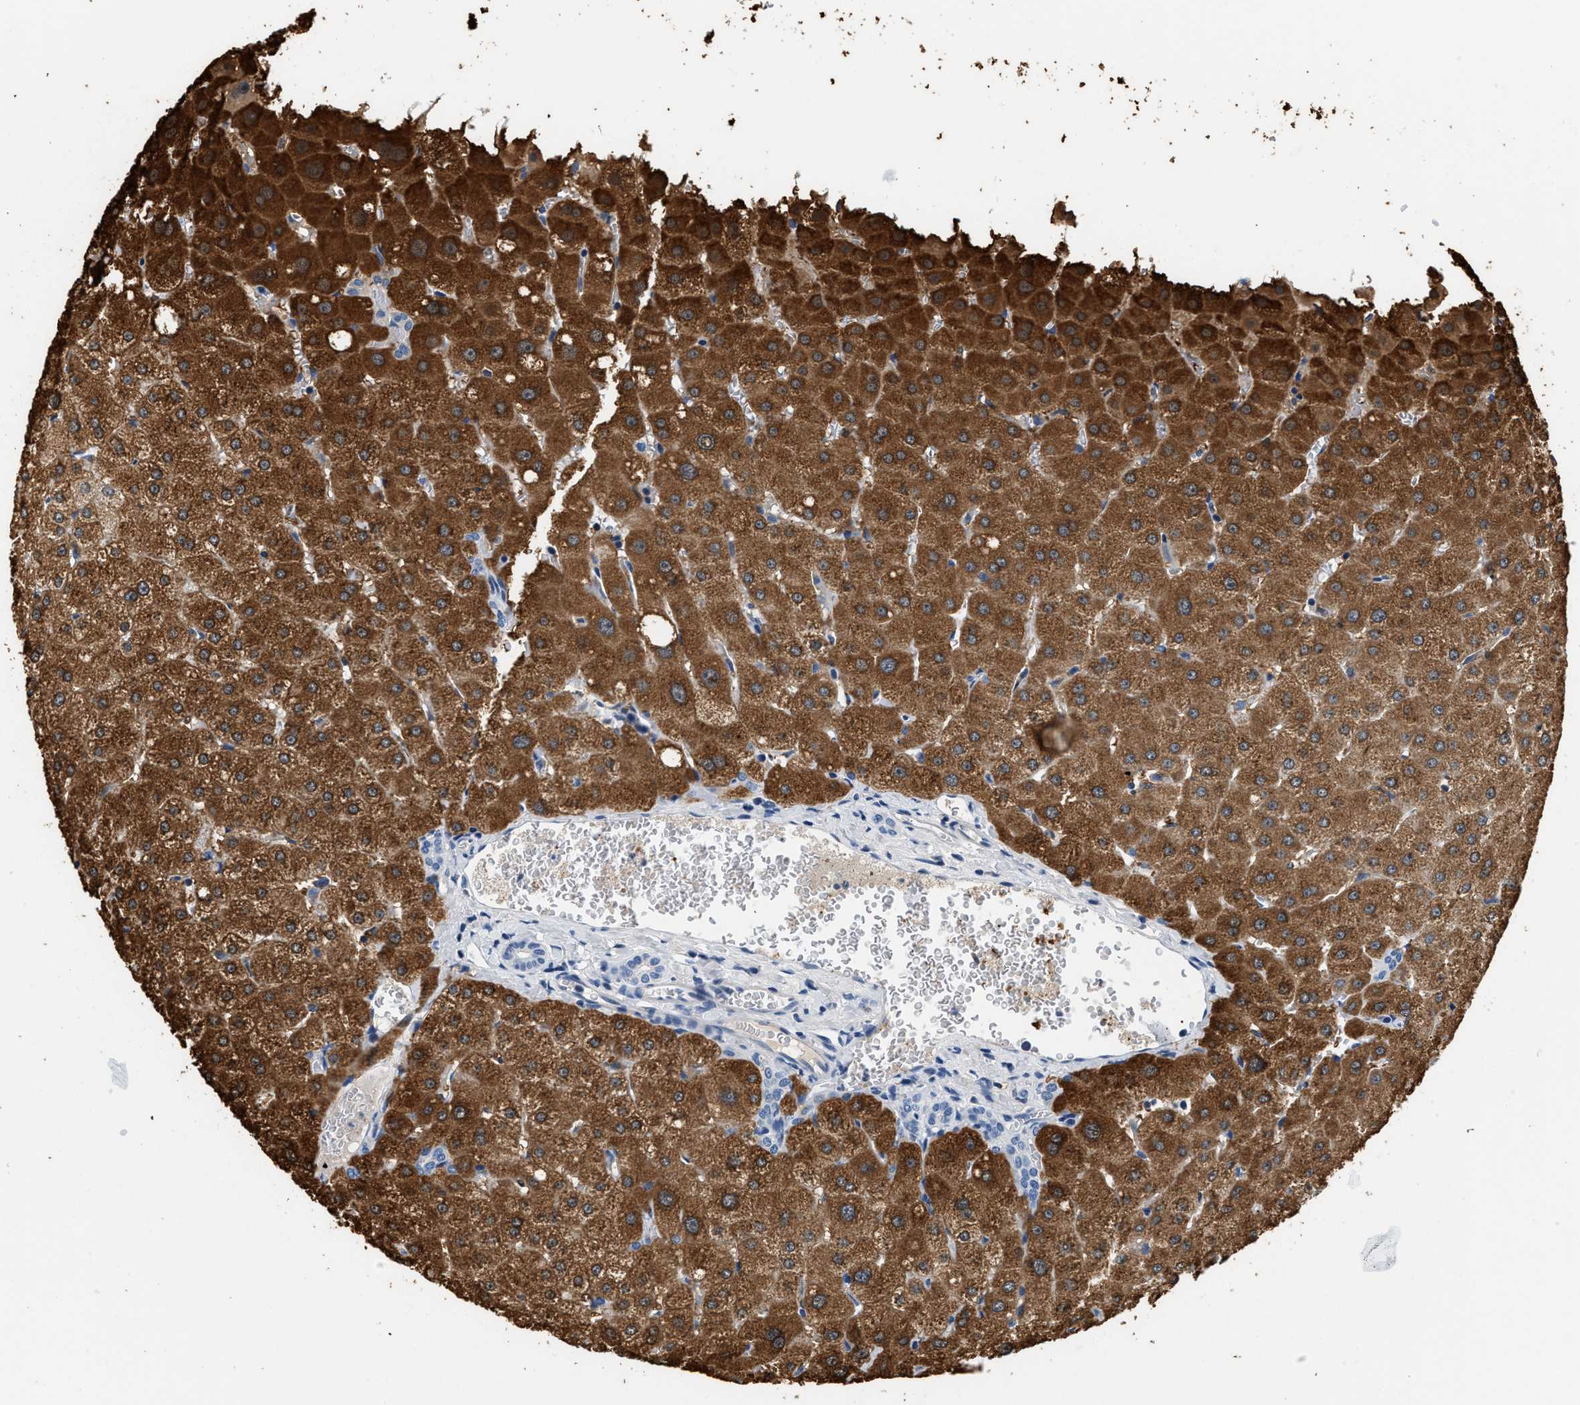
{"staining": {"intensity": "negative", "quantity": "none", "location": "none"}, "tissue": "liver", "cell_type": "Cholangiocytes", "image_type": "normal", "snomed": [{"axis": "morphology", "description": "Normal tissue, NOS"}, {"axis": "topography", "description": "Liver"}], "caption": "IHC micrograph of normal liver stained for a protein (brown), which shows no expression in cholangiocytes. (DAB IHC visualized using brightfield microscopy, high magnification).", "gene": "SLC35E1", "patient": {"sex": "male", "age": 73}}